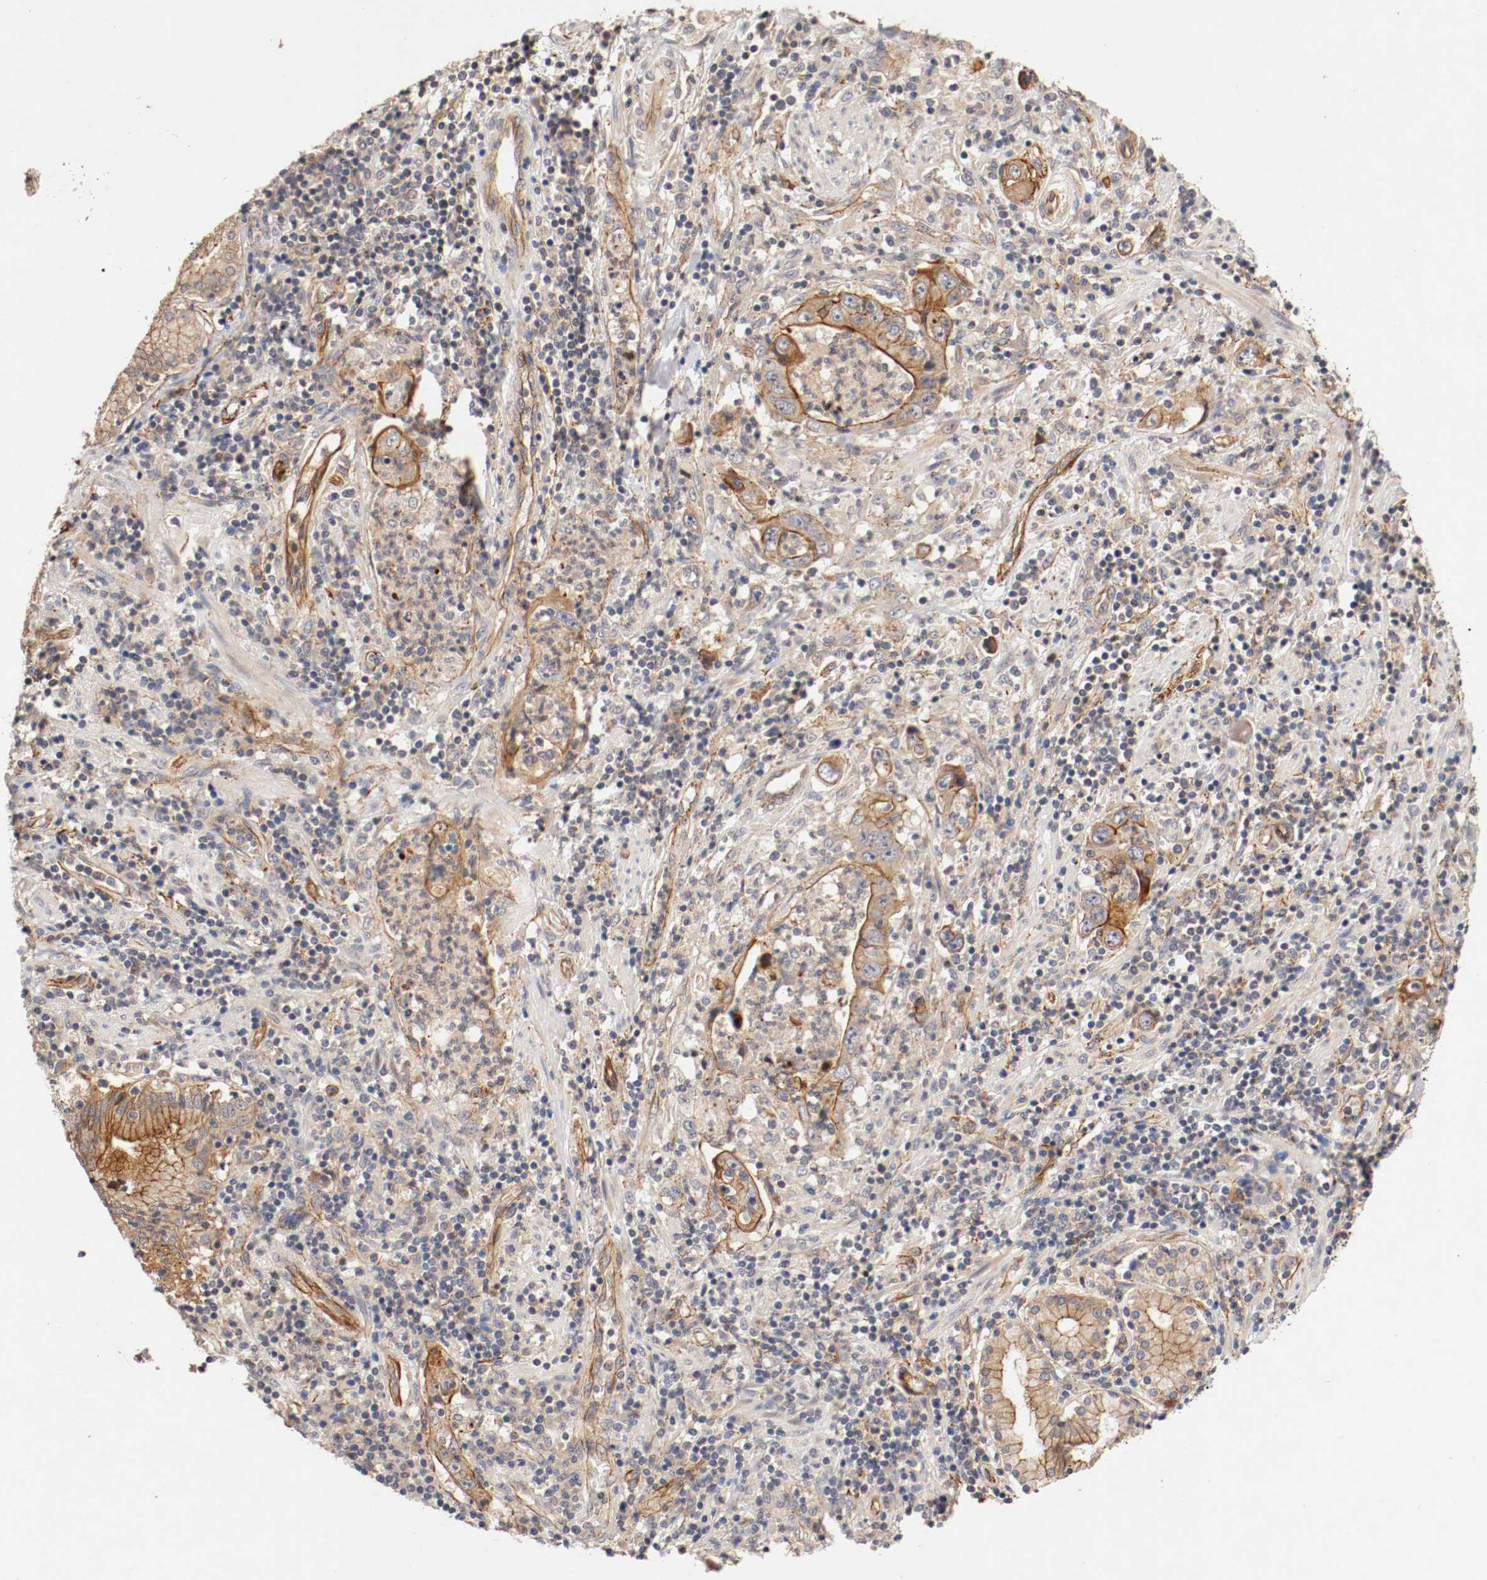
{"staining": {"intensity": "strong", "quantity": ">75%", "location": "cytoplasmic/membranous"}, "tissue": "pancreatic cancer", "cell_type": "Tumor cells", "image_type": "cancer", "snomed": [{"axis": "morphology", "description": "Adenocarcinoma, NOS"}, {"axis": "topography", "description": "Pancreas"}], "caption": "An immunohistochemistry histopathology image of neoplastic tissue is shown. Protein staining in brown highlights strong cytoplasmic/membranous positivity in pancreatic cancer within tumor cells.", "gene": "TYK2", "patient": {"sex": "female", "age": 48}}